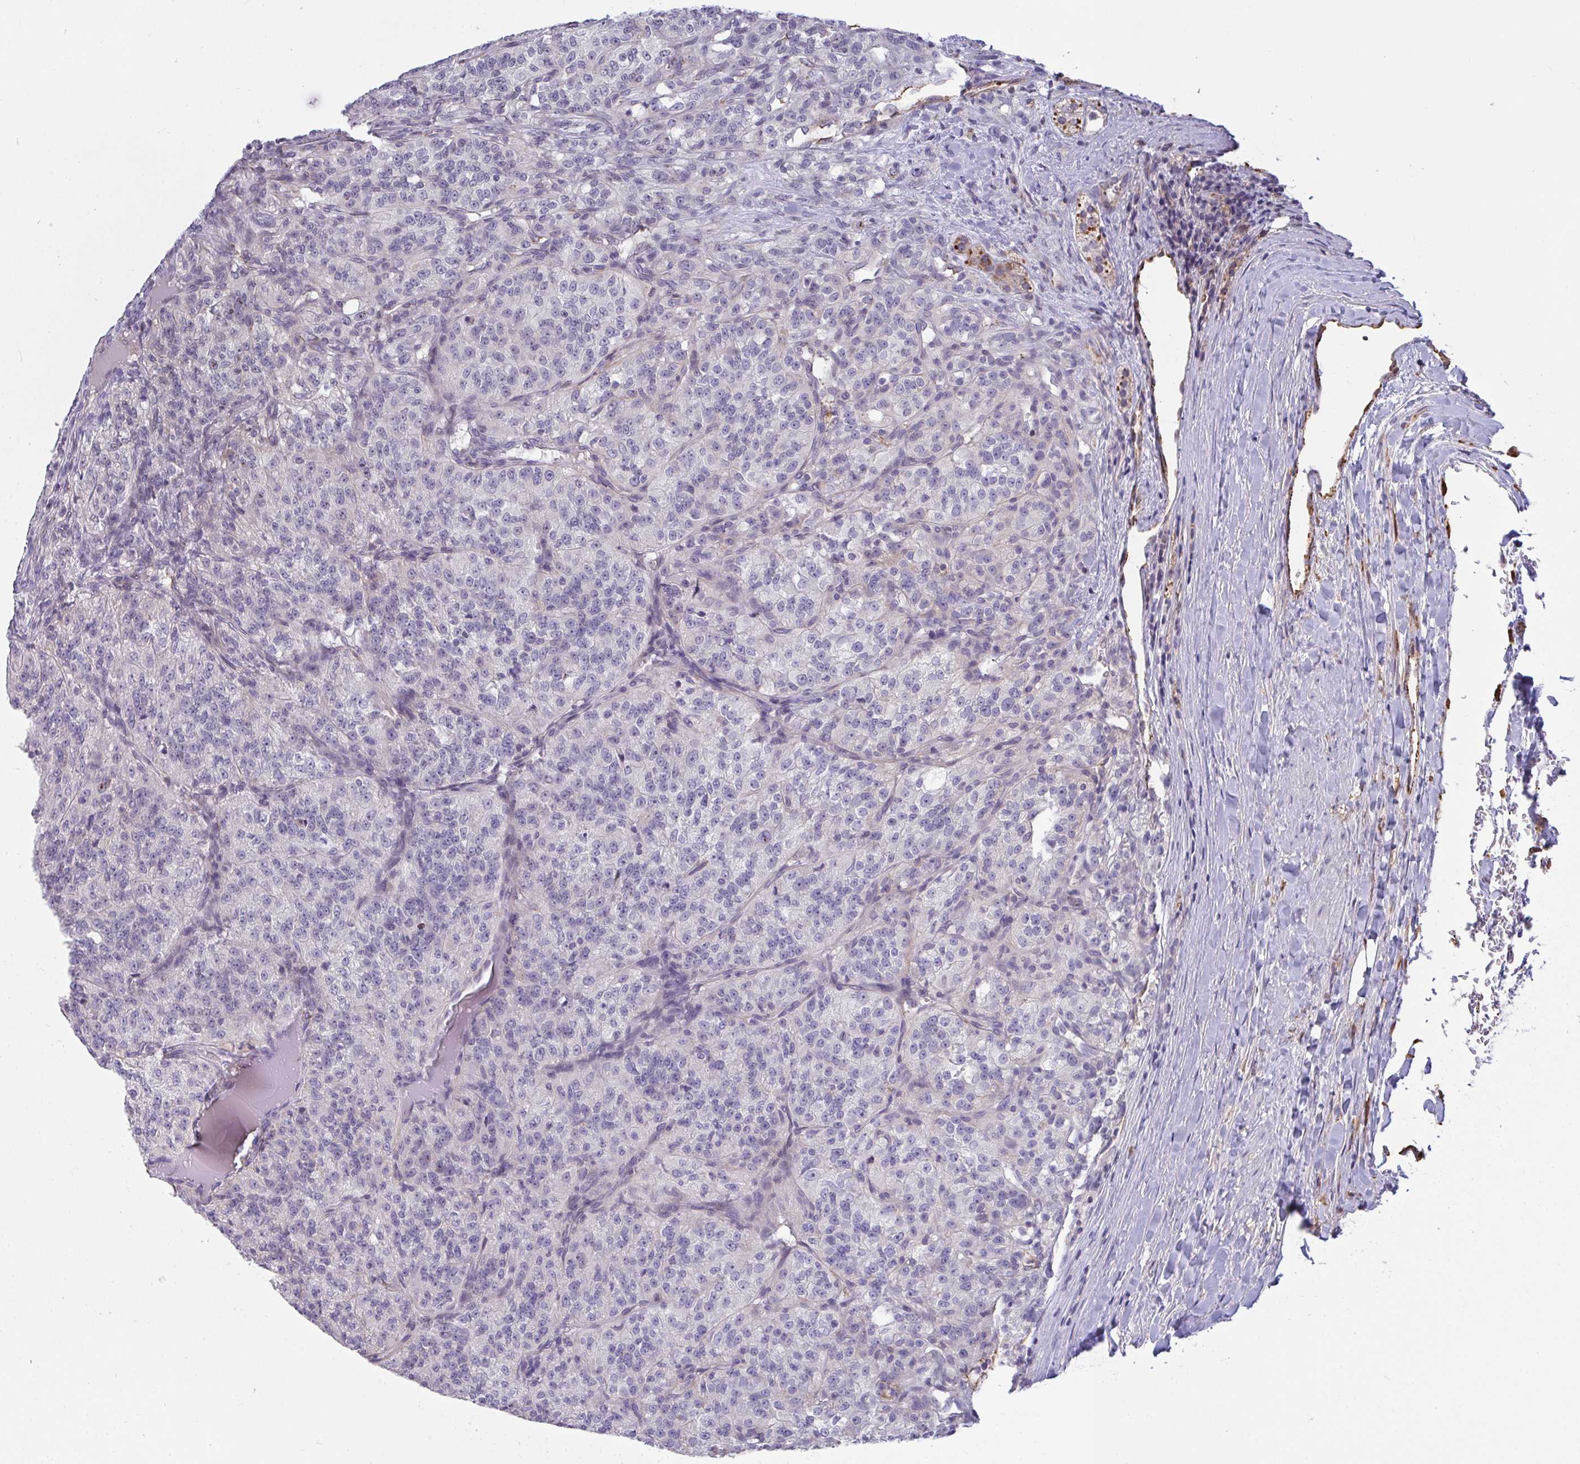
{"staining": {"intensity": "negative", "quantity": "none", "location": "none"}, "tissue": "renal cancer", "cell_type": "Tumor cells", "image_type": "cancer", "snomed": [{"axis": "morphology", "description": "Adenocarcinoma, NOS"}, {"axis": "topography", "description": "Kidney"}], "caption": "The immunohistochemistry image has no significant staining in tumor cells of adenocarcinoma (renal) tissue.", "gene": "SEMA6B", "patient": {"sex": "female", "age": 63}}